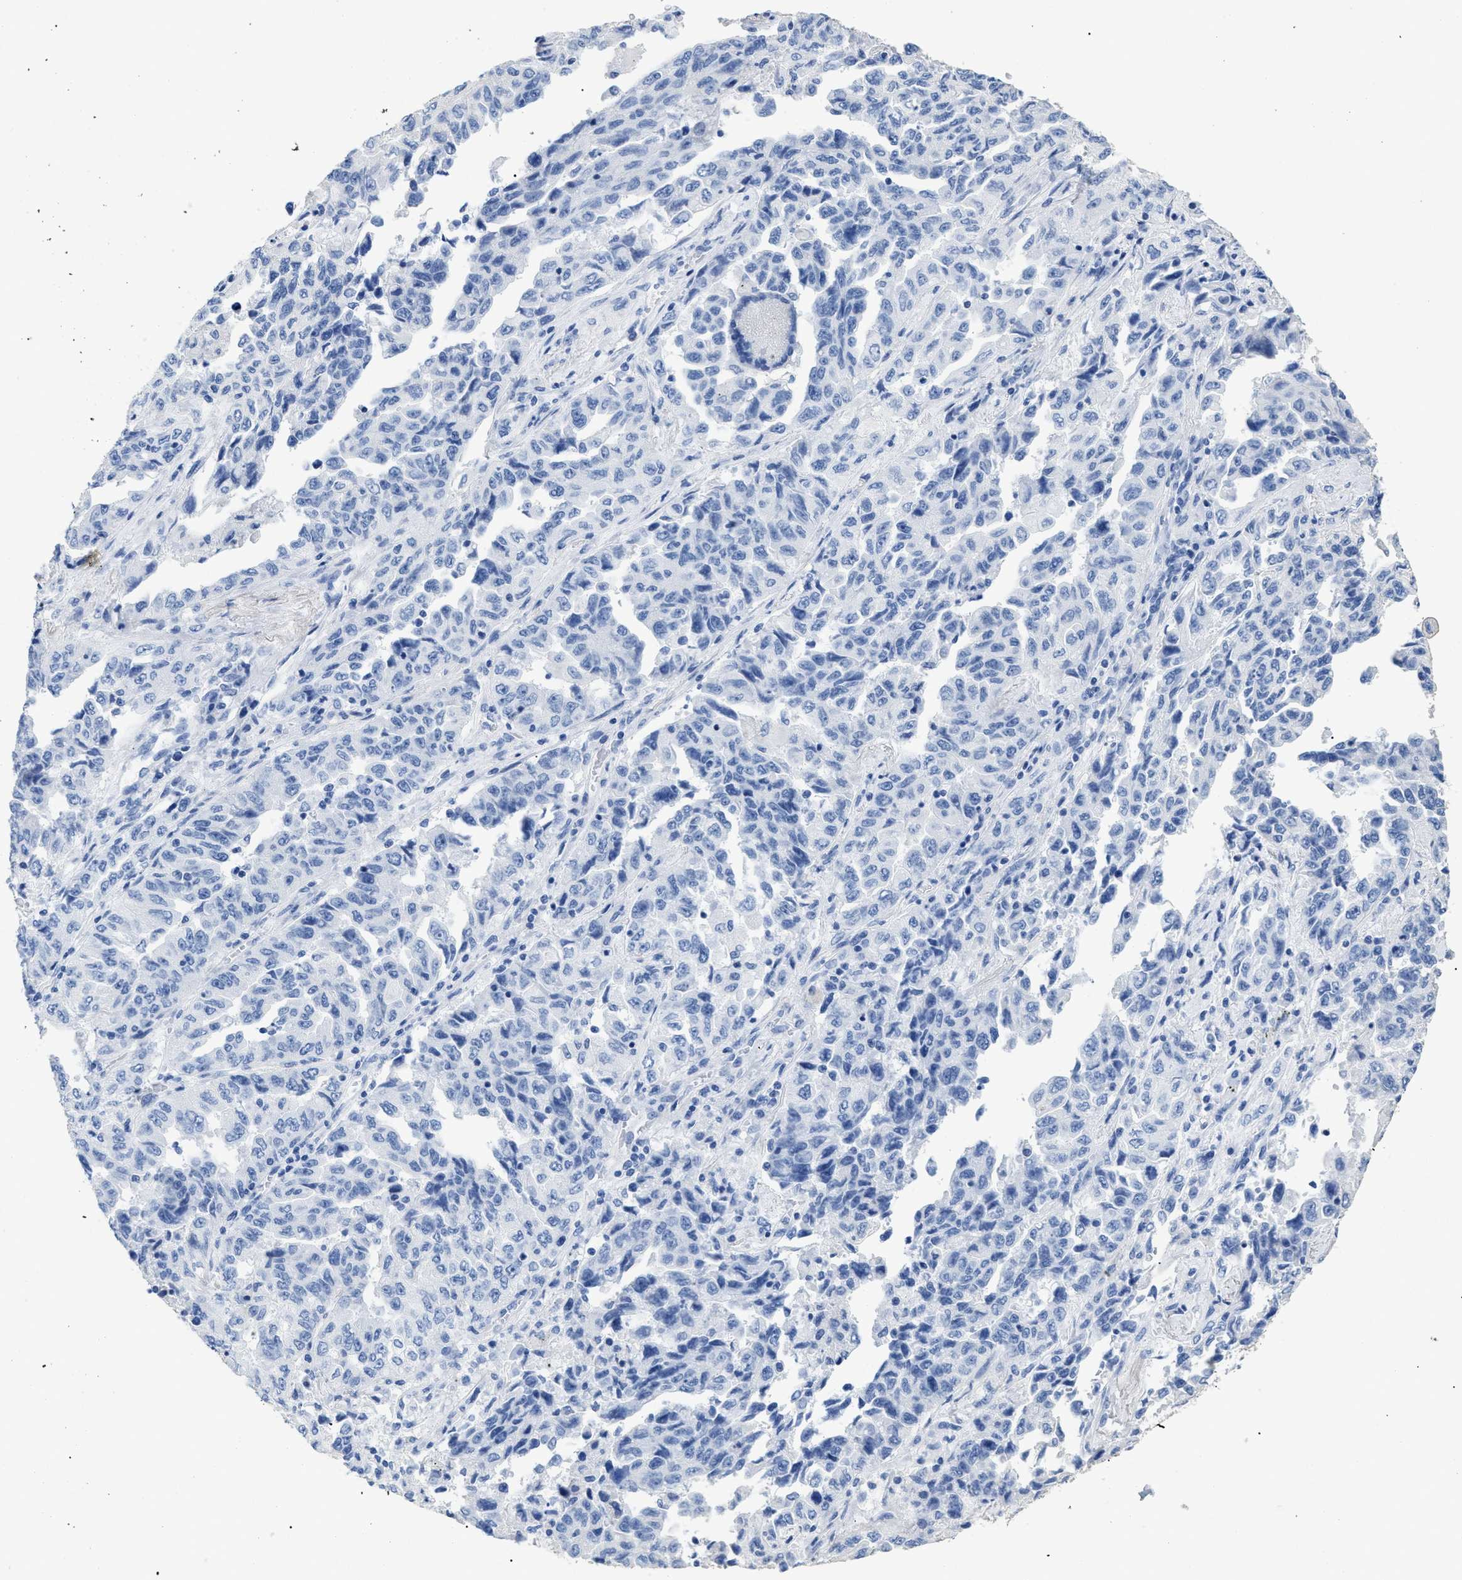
{"staining": {"intensity": "negative", "quantity": "none", "location": "none"}, "tissue": "lung cancer", "cell_type": "Tumor cells", "image_type": "cancer", "snomed": [{"axis": "morphology", "description": "Adenocarcinoma, NOS"}, {"axis": "topography", "description": "Lung"}], "caption": "Human lung adenocarcinoma stained for a protein using IHC exhibits no staining in tumor cells.", "gene": "DLC1", "patient": {"sex": "female", "age": 51}}